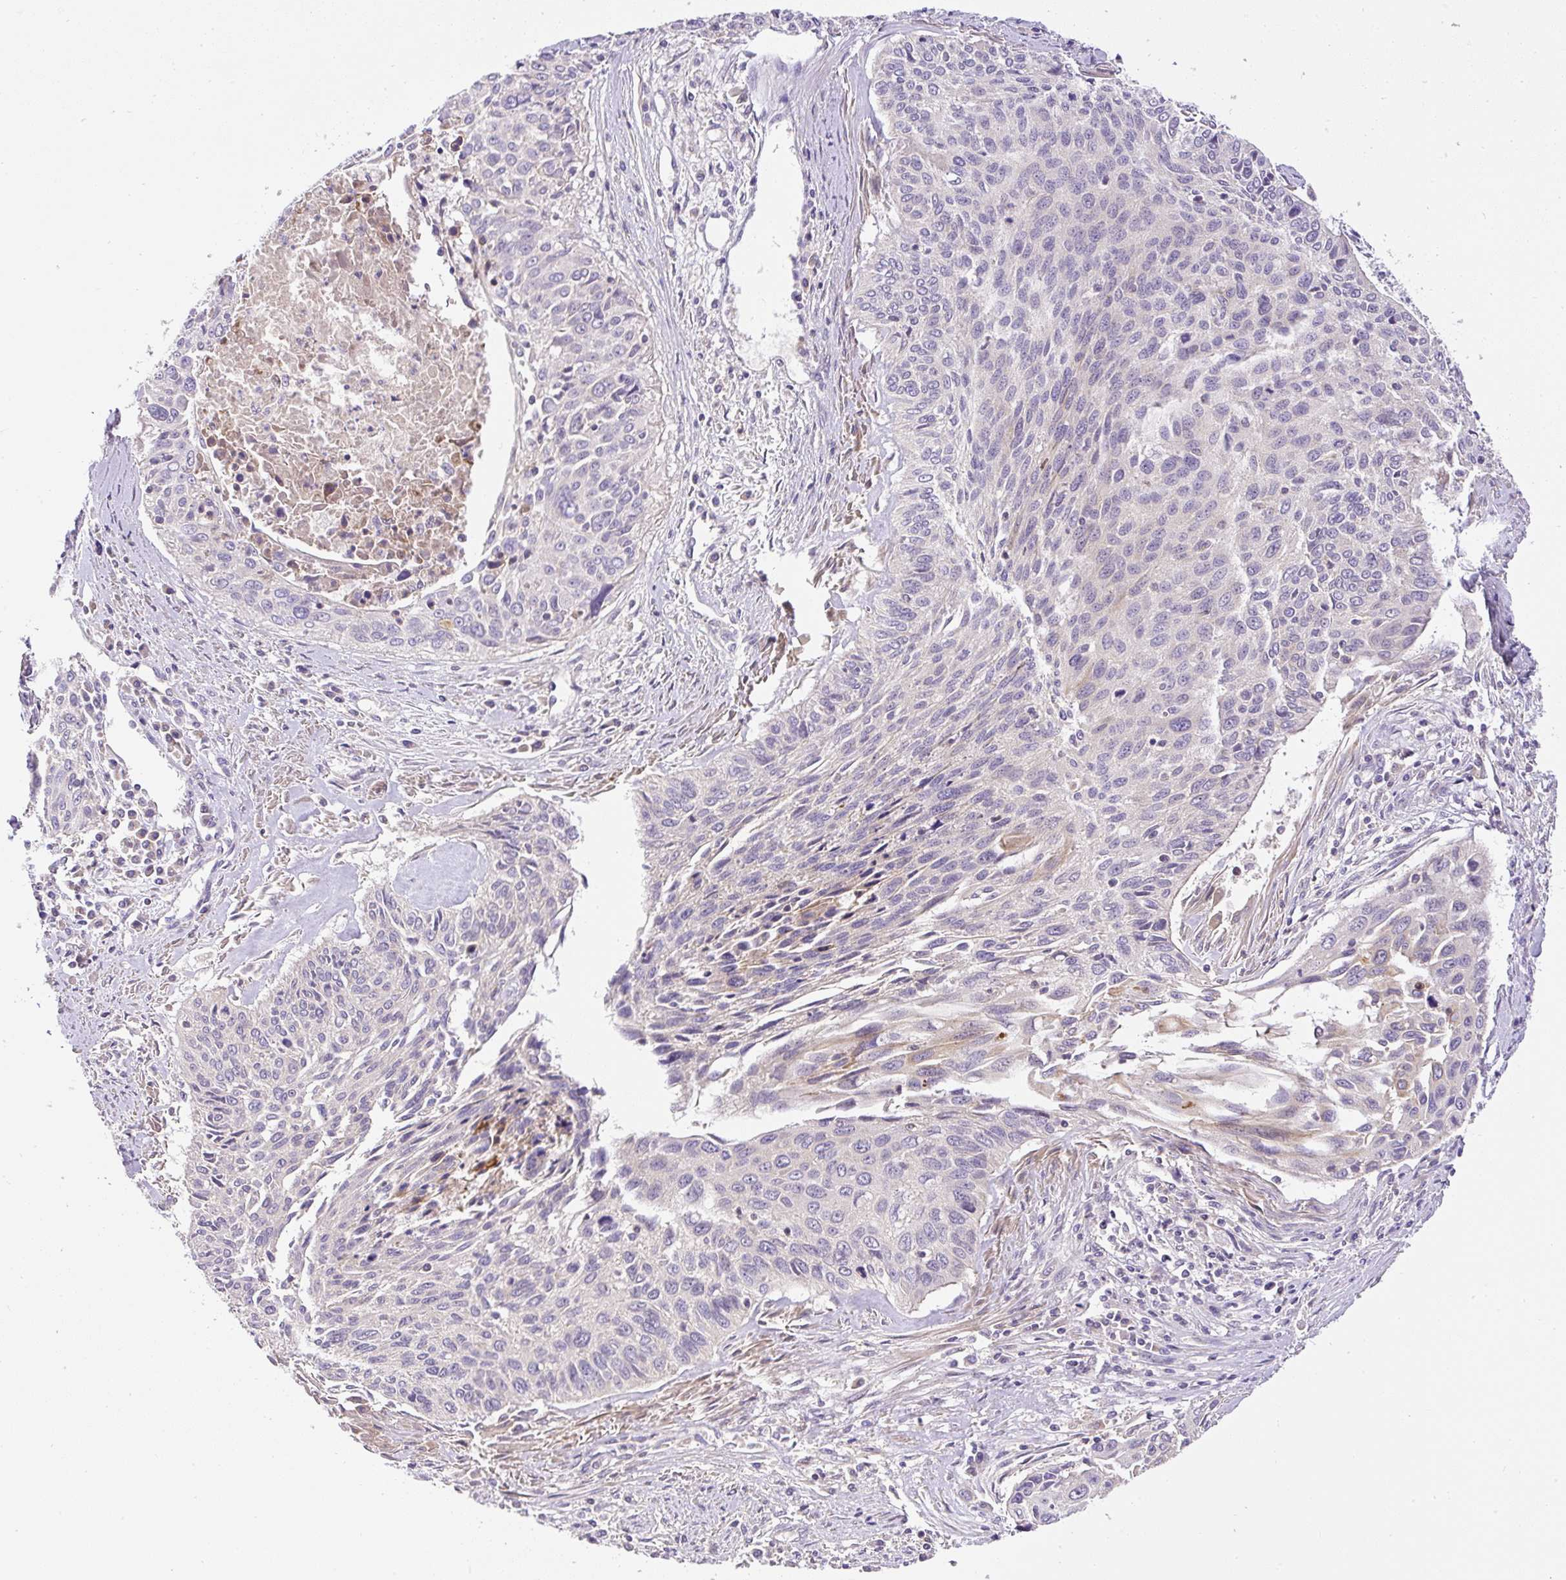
{"staining": {"intensity": "negative", "quantity": "none", "location": "none"}, "tissue": "cervical cancer", "cell_type": "Tumor cells", "image_type": "cancer", "snomed": [{"axis": "morphology", "description": "Squamous cell carcinoma, NOS"}, {"axis": "topography", "description": "Cervix"}], "caption": "This is an immunohistochemistry (IHC) image of cervical cancer. There is no staining in tumor cells.", "gene": "CCDC28A", "patient": {"sex": "female", "age": 55}}